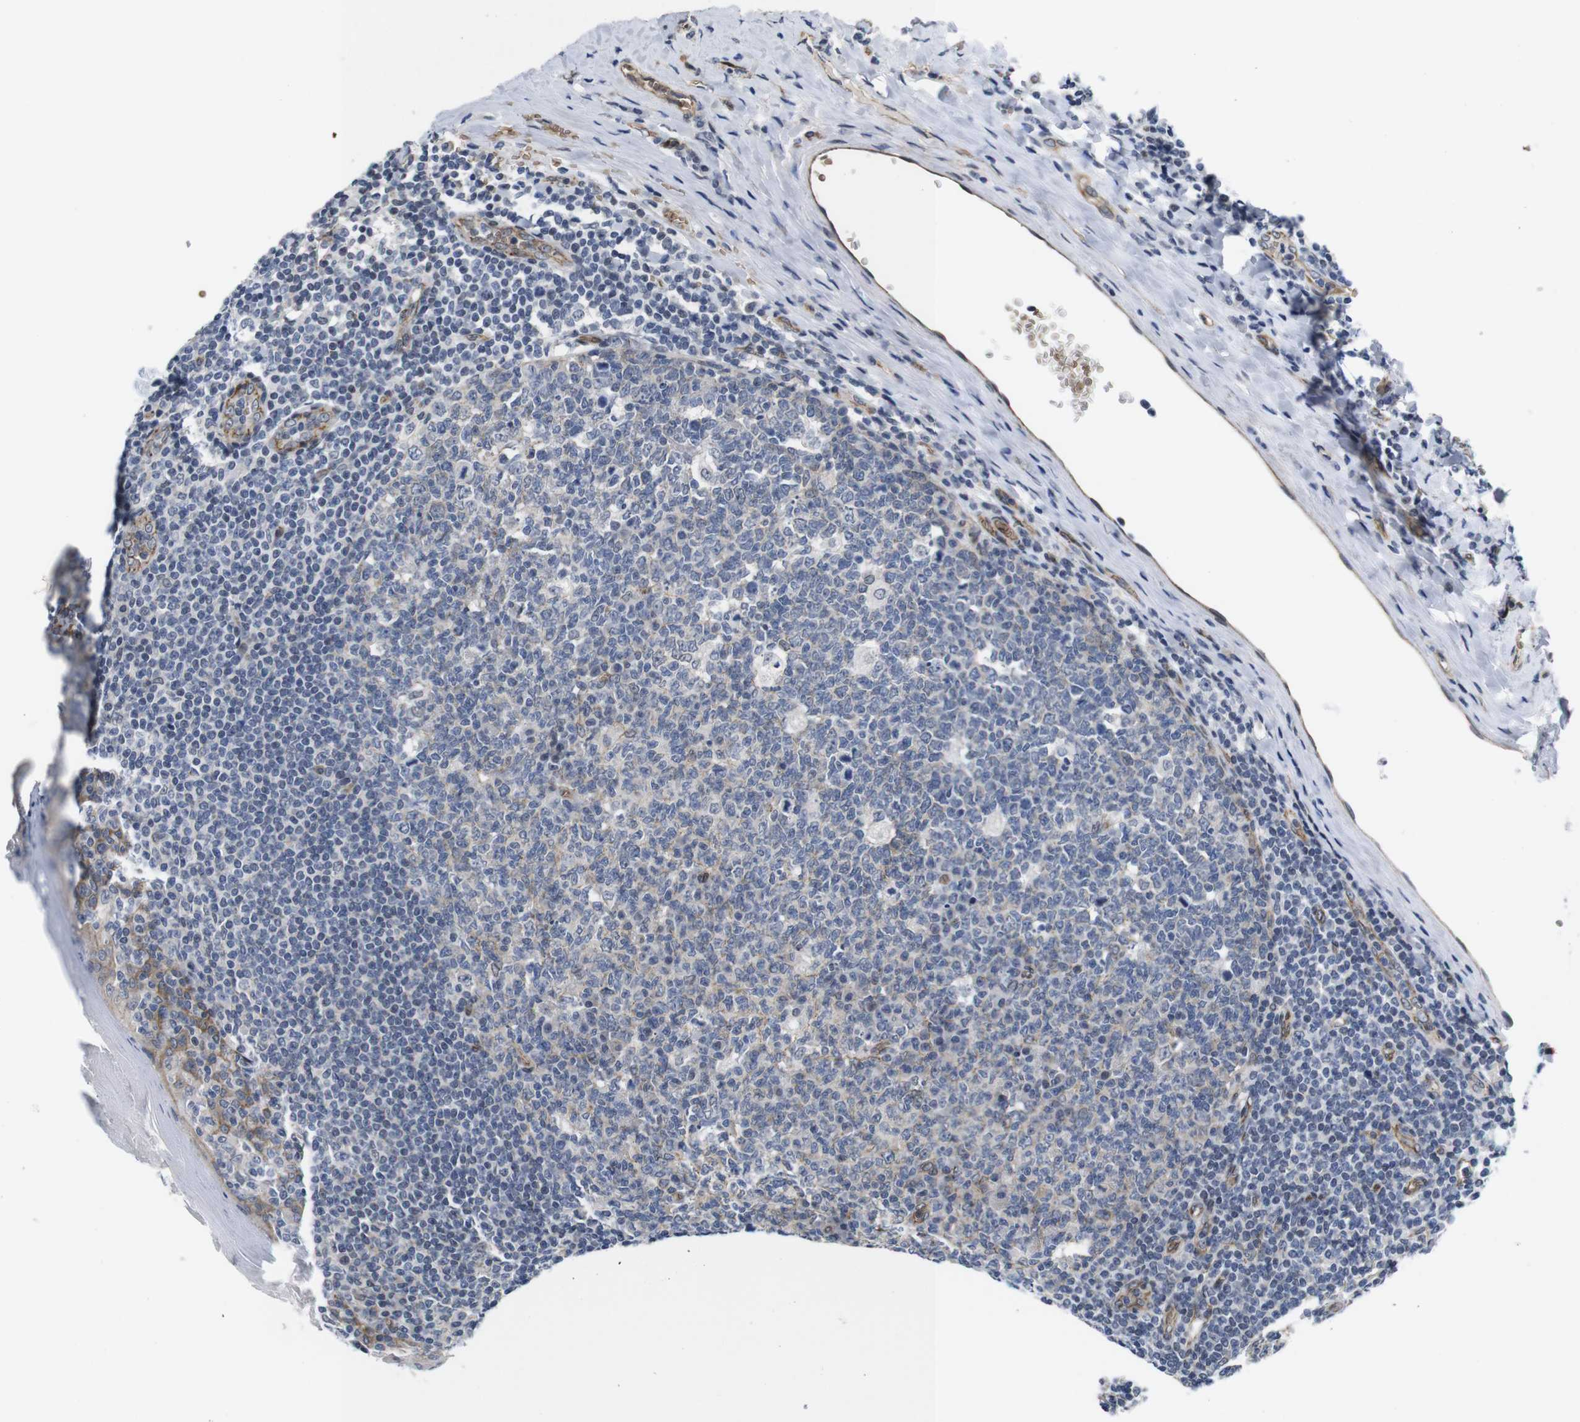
{"staining": {"intensity": "weak", "quantity": "<25%", "location": "cytoplasmic/membranous"}, "tissue": "tonsil", "cell_type": "Germinal center cells", "image_type": "normal", "snomed": [{"axis": "morphology", "description": "Normal tissue, NOS"}, {"axis": "topography", "description": "Tonsil"}], "caption": "Normal tonsil was stained to show a protein in brown. There is no significant staining in germinal center cells. (DAB (3,3'-diaminobenzidine) immunohistochemistry with hematoxylin counter stain).", "gene": "SOCS3", "patient": {"sex": "male", "age": 31}}